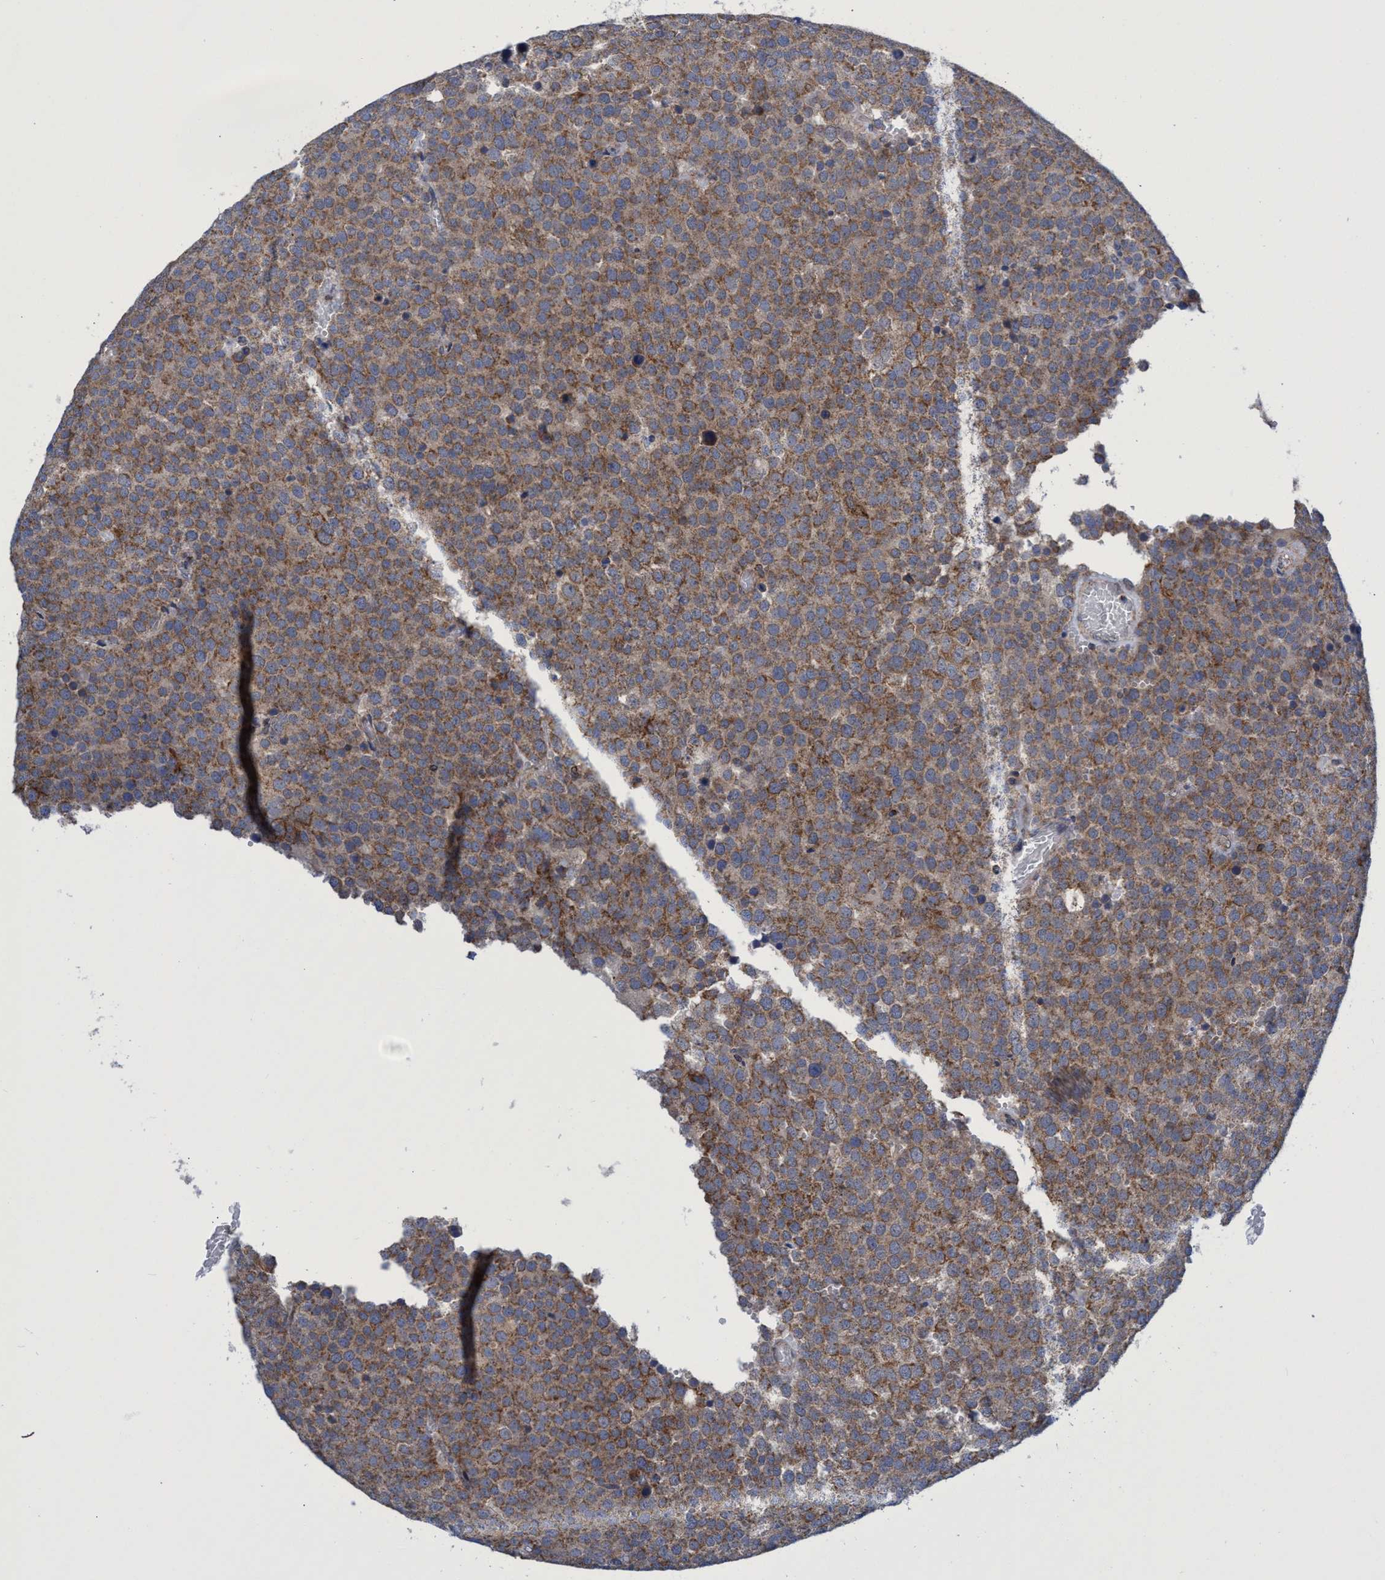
{"staining": {"intensity": "strong", "quantity": ">75%", "location": "cytoplasmic/membranous"}, "tissue": "testis cancer", "cell_type": "Tumor cells", "image_type": "cancer", "snomed": [{"axis": "morphology", "description": "Normal tissue, NOS"}, {"axis": "morphology", "description": "Seminoma, NOS"}, {"axis": "topography", "description": "Testis"}], "caption": "A high amount of strong cytoplasmic/membranous staining is appreciated in about >75% of tumor cells in testis seminoma tissue.", "gene": "CRYZ", "patient": {"sex": "male", "age": 71}}